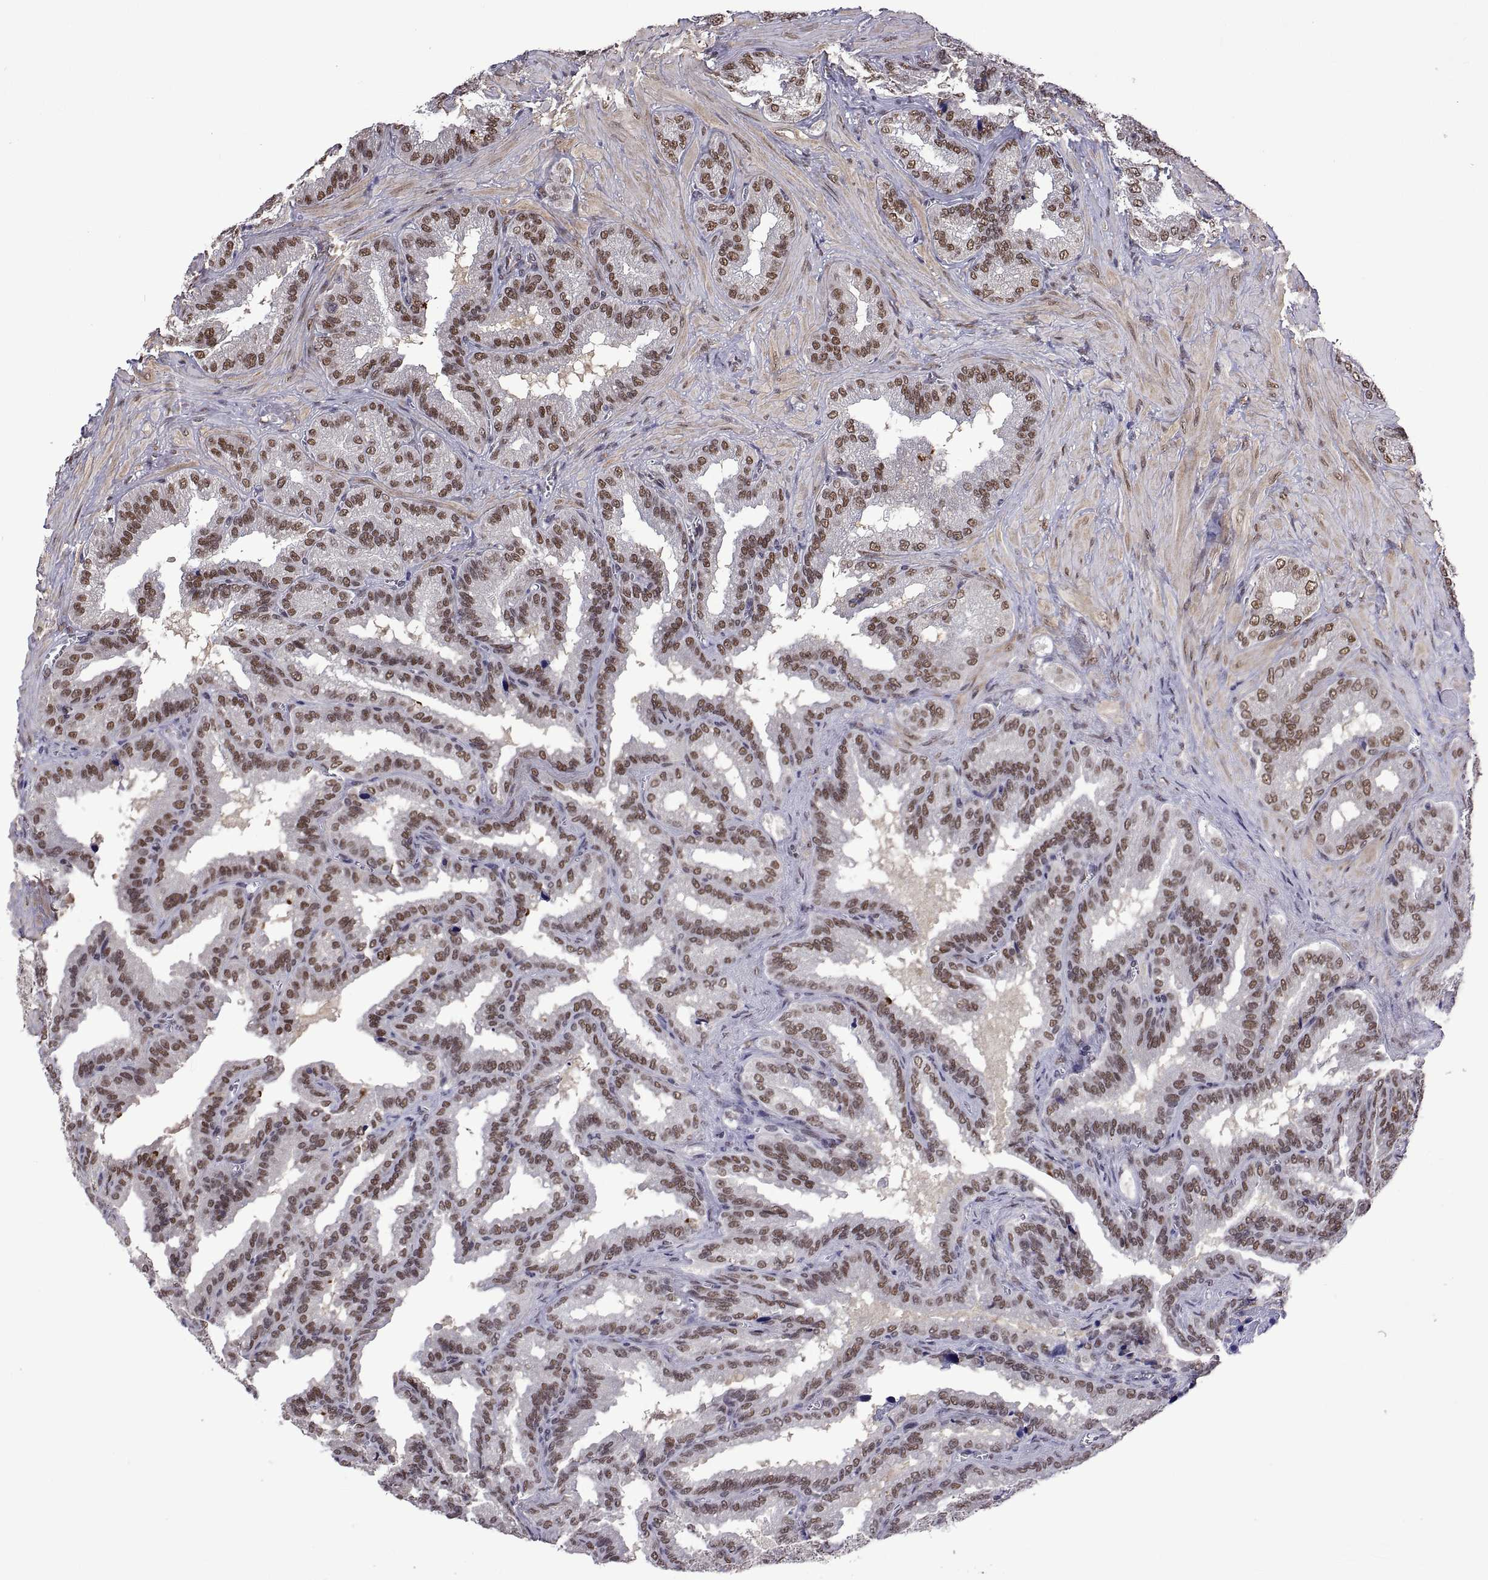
{"staining": {"intensity": "moderate", "quantity": ">75%", "location": "nuclear"}, "tissue": "seminal vesicle", "cell_type": "Glandular cells", "image_type": "normal", "snomed": [{"axis": "morphology", "description": "Normal tissue, NOS"}, {"axis": "topography", "description": "Seminal veicle"}], "caption": "Moderate nuclear expression for a protein is identified in approximately >75% of glandular cells of benign seminal vesicle using immunohistochemistry.", "gene": "NR4A1", "patient": {"sex": "male", "age": 37}}